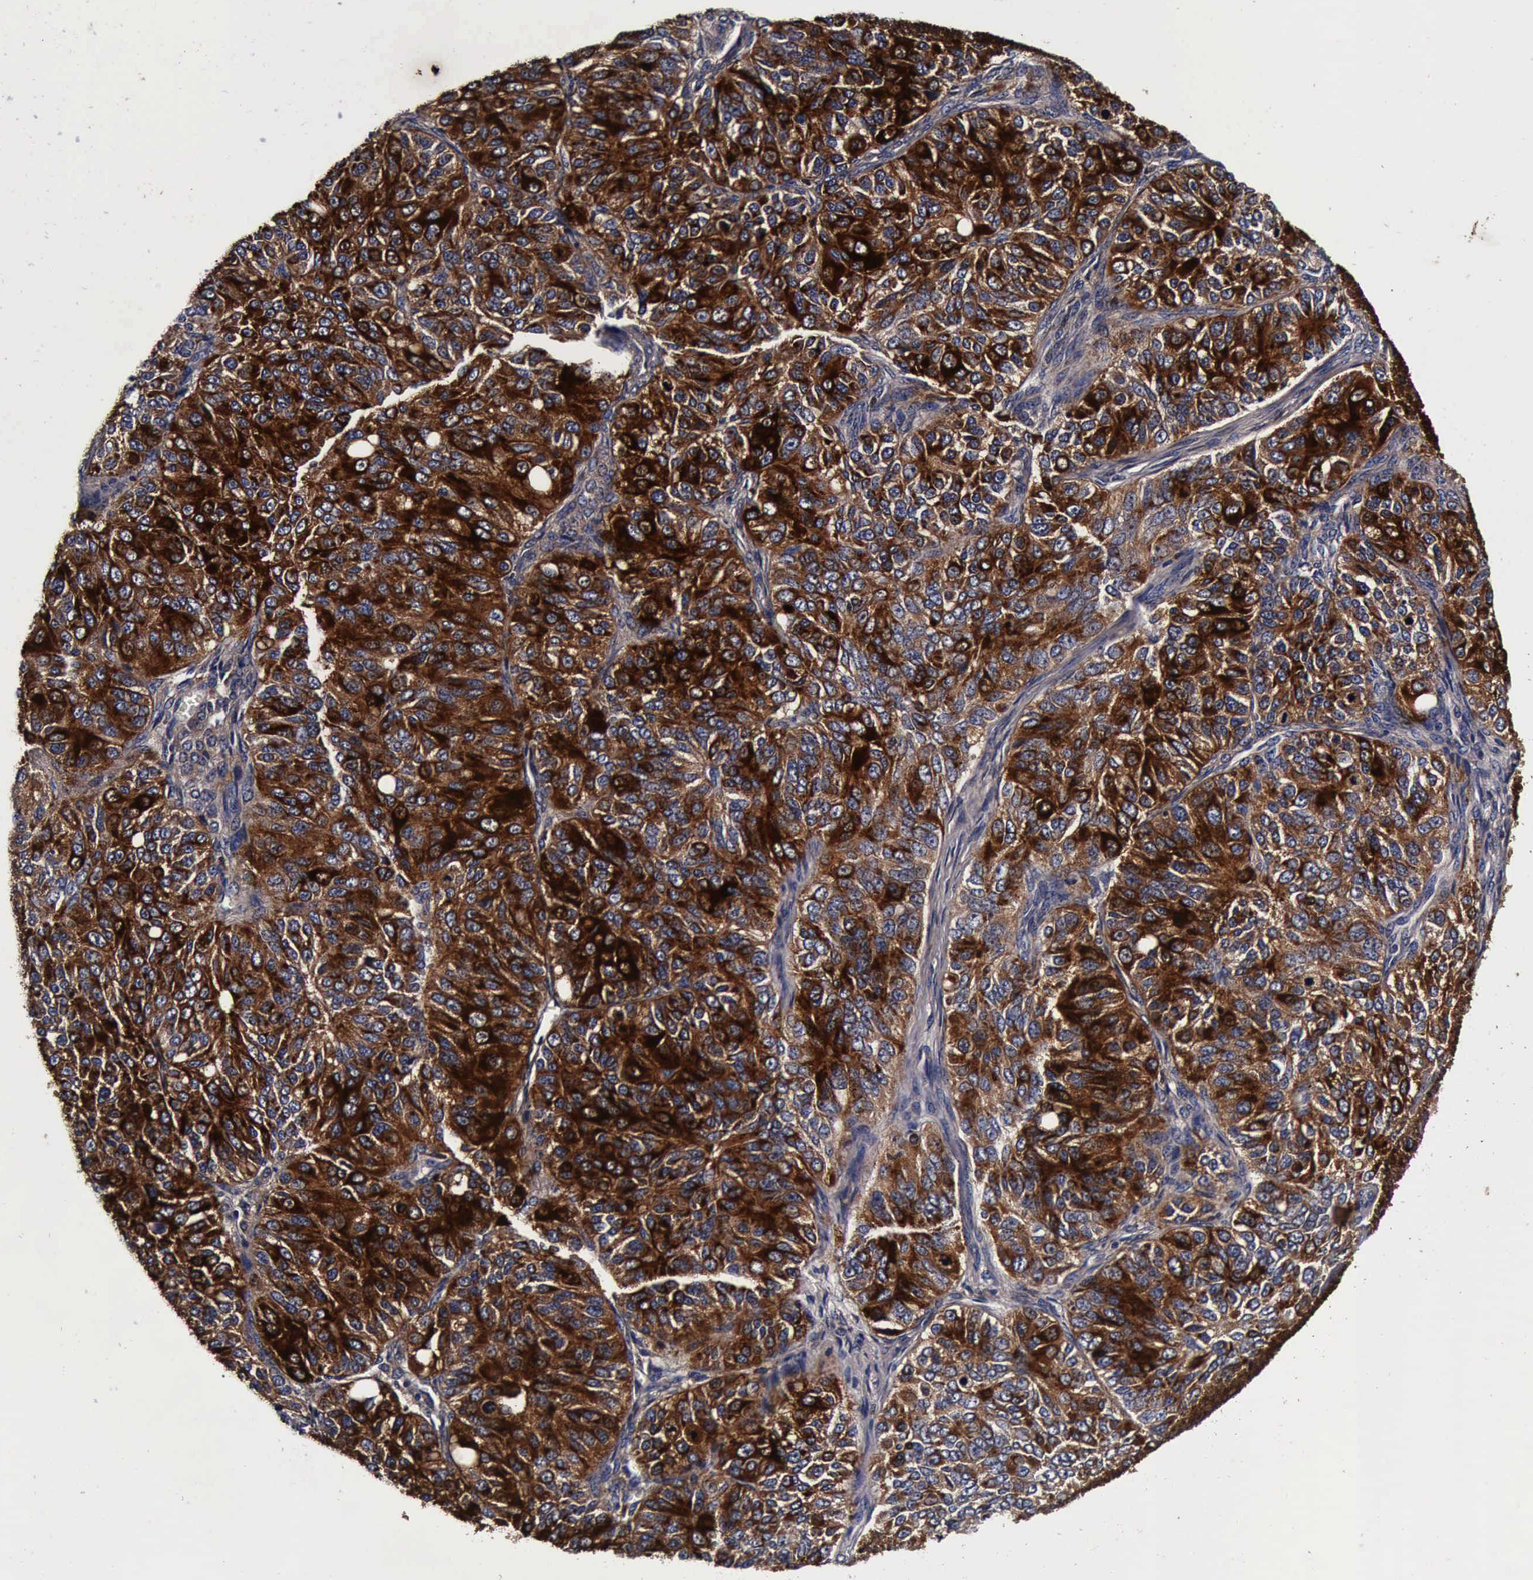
{"staining": {"intensity": "strong", "quantity": ">75%", "location": "cytoplasmic/membranous"}, "tissue": "ovarian cancer", "cell_type": "Tumor cells", "image_type": "cancer", "snomed": [{"axis": "morphology", "description": "Carcinoma, endometroid"}, {"axis": "topography", "description": "Ovary"}], "caption": "Ovarian cancer (endometroid carcinoma) tissue displays strong cytoplasmic/membranous positivity in about >75% of tumor cells, visualized by immunohistochemistry.", "gene": "CST3", "patient": {"sex": "female", "age": 51}}